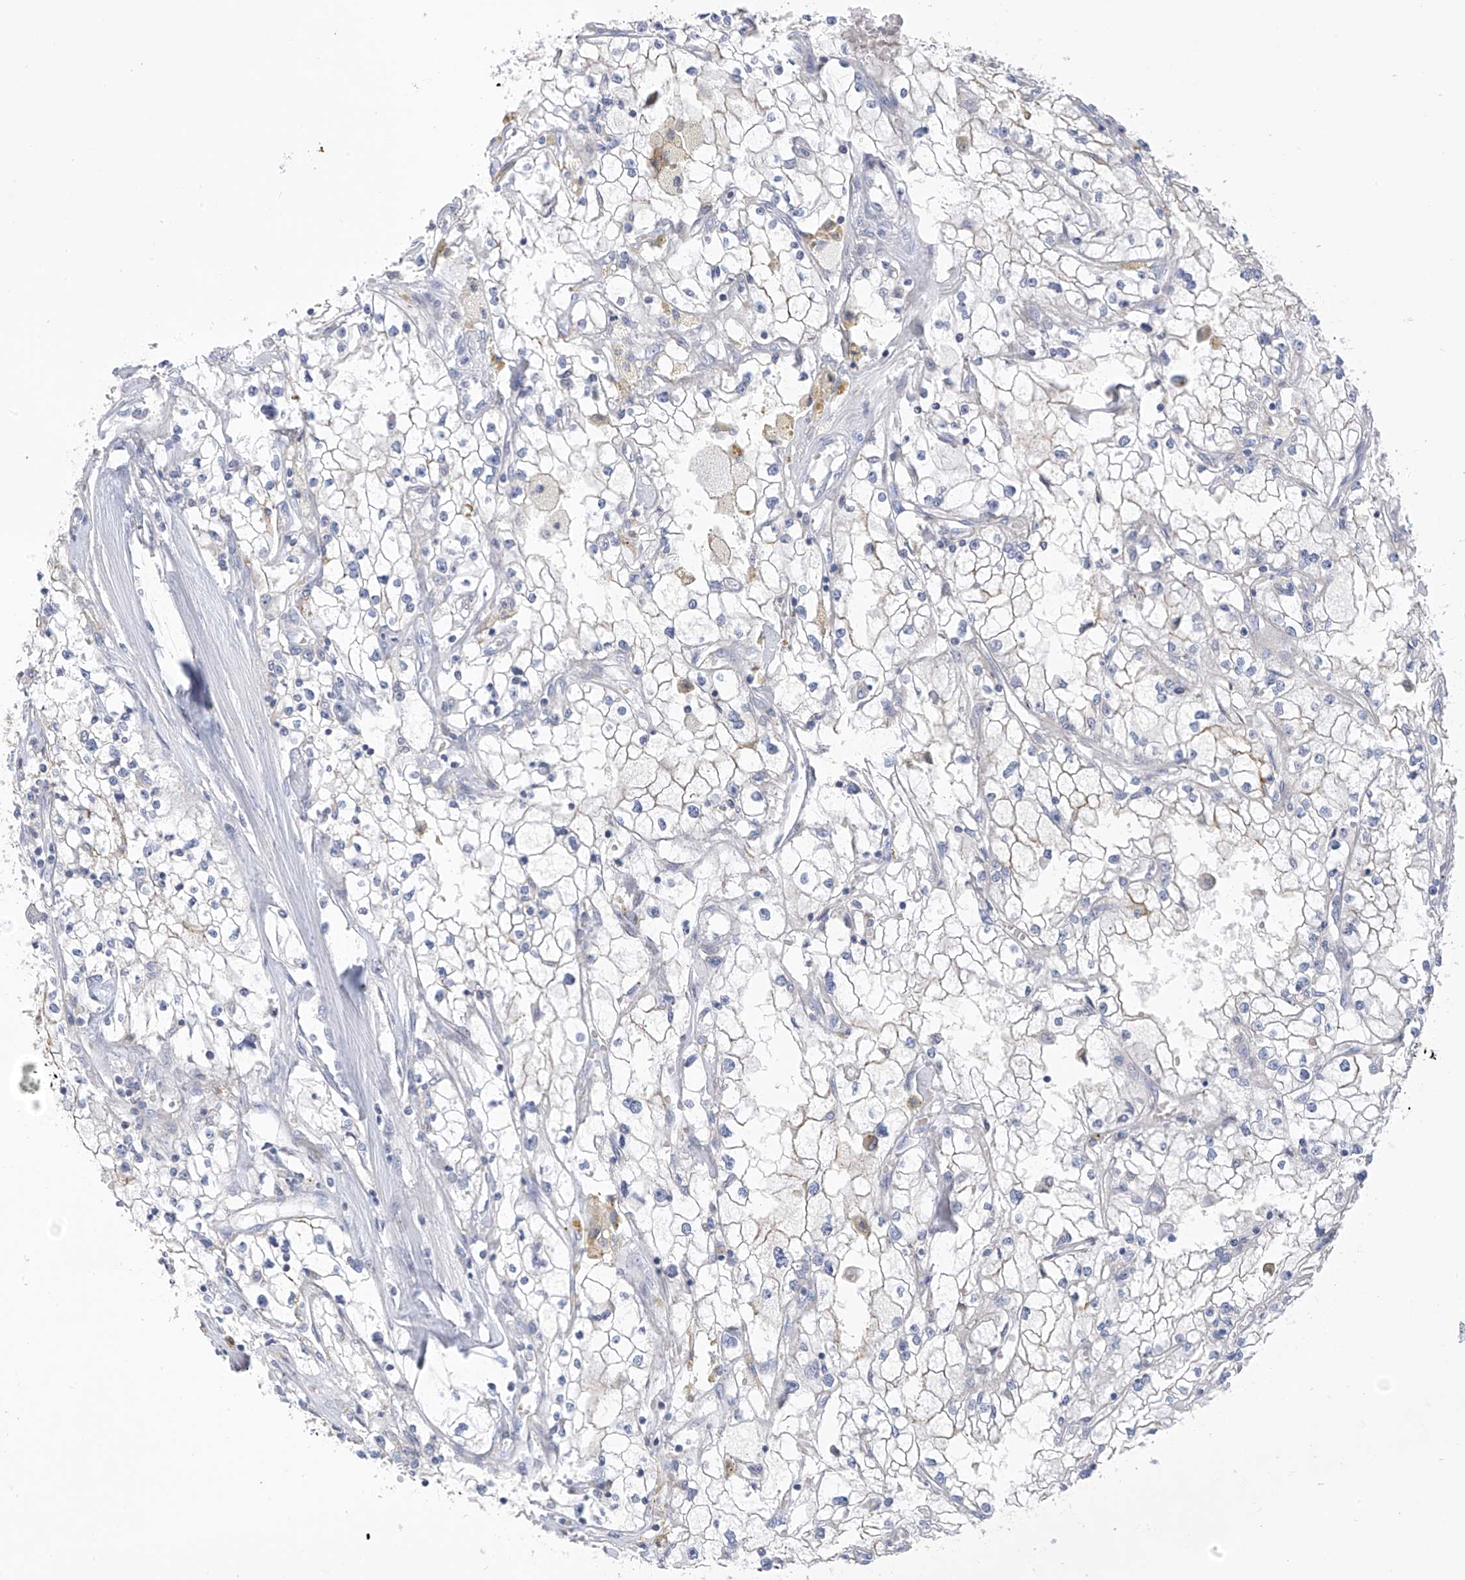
{"staining": {"intensity": "negative", "quantity": "none", "location": "none"}, "tissue": "renal cancer", "cell_type": "Tumor cells", "image_type": "cancer", "snomed": [{"axis": "morphology", "description": "Adenocarcinoma, NOS"}, {"axis": "topography", "description": "Kidney"}], "caption": "Adenocarcinoma (renal) was stained to show a protein in brown. There is no significant positivity in tumor cells.", "gene": "SLC6A12", "patient": {"sex": "male", "age": 56}}